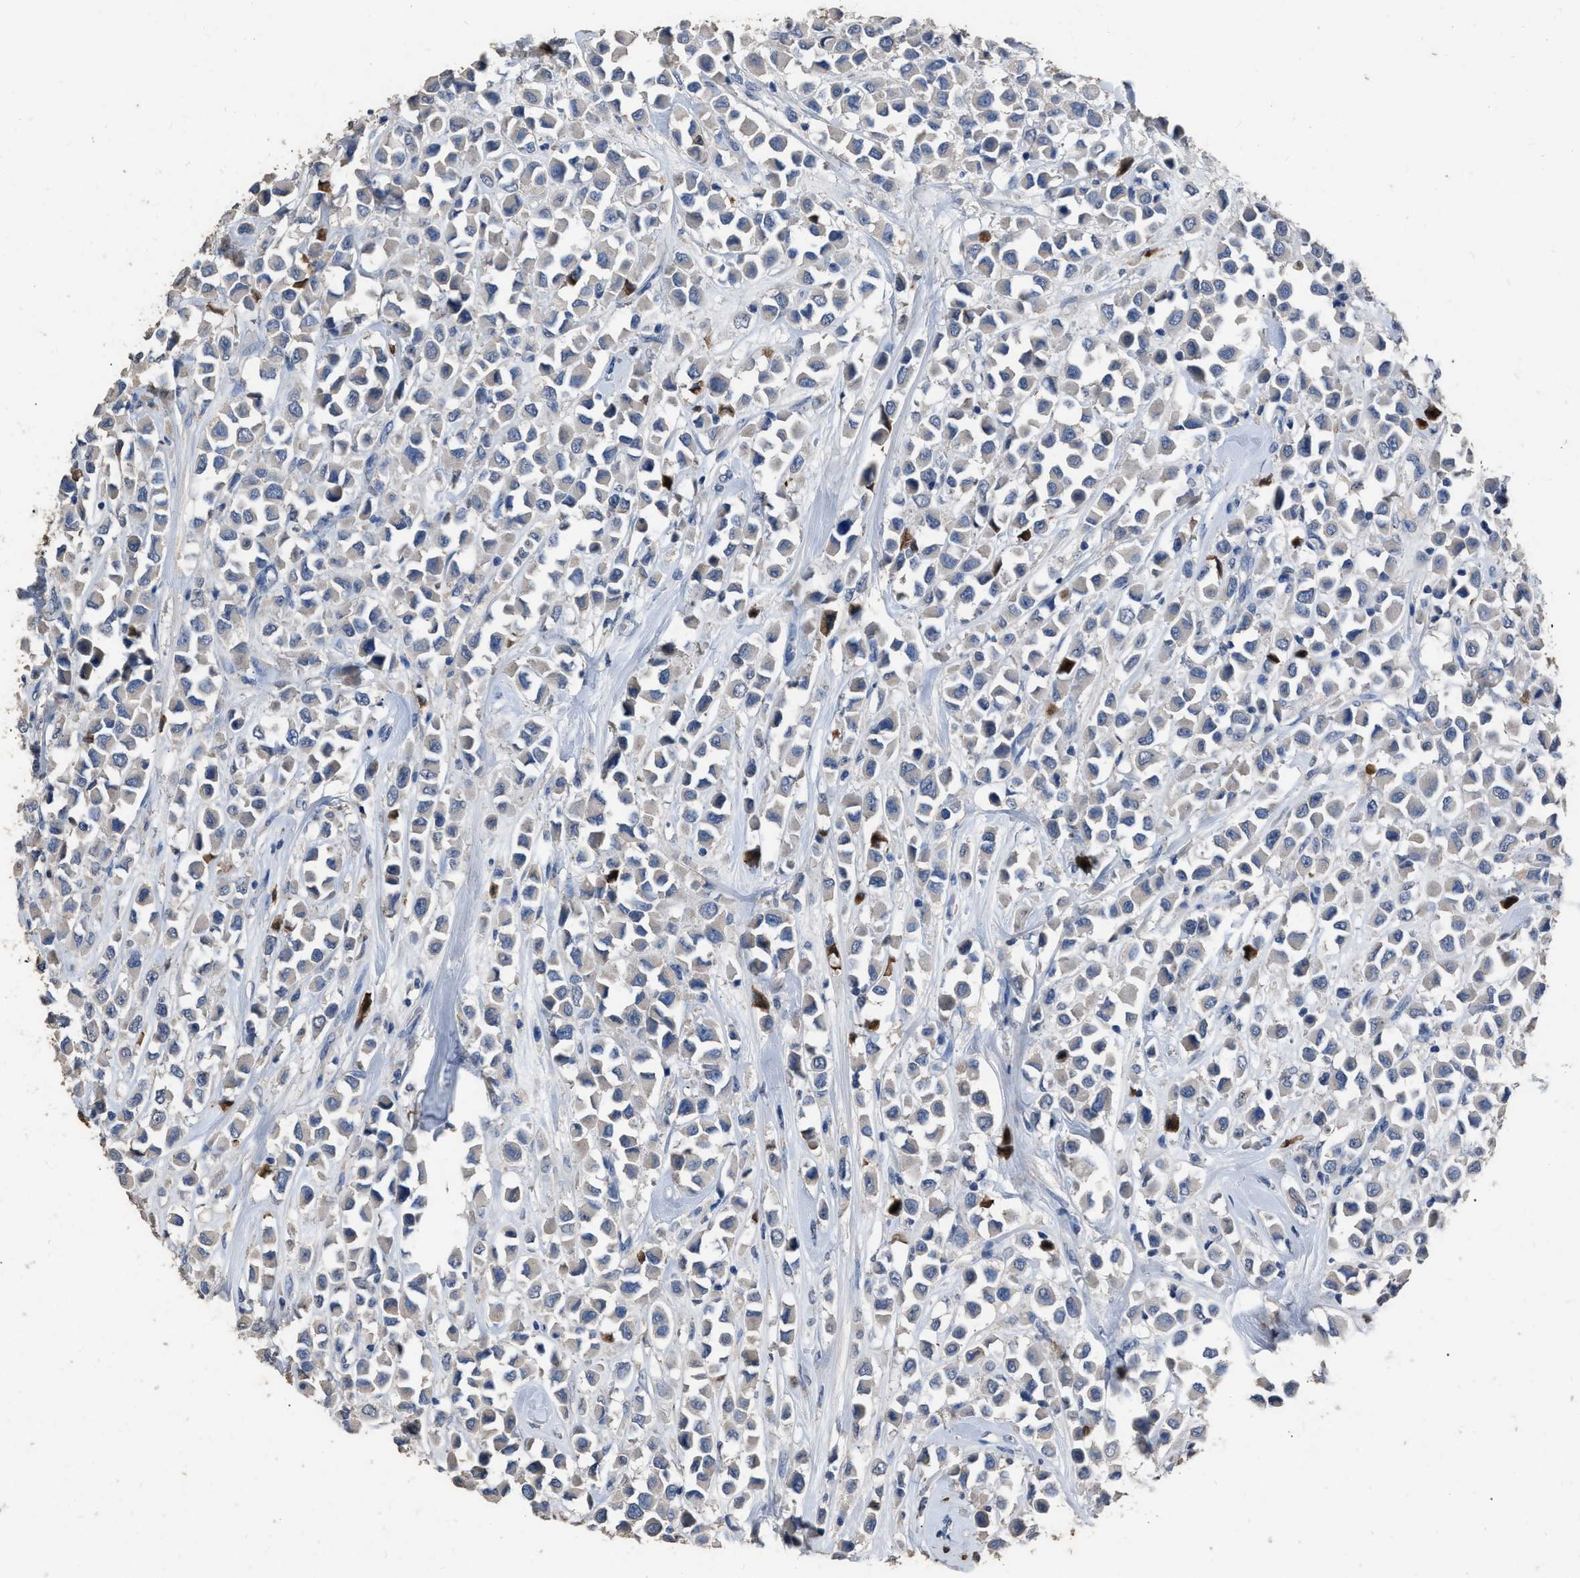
{"staining": {"intensity": "negative", "quantity": "none", "location": "none"}, "tissue": "breast cancer", "cell_type": "Tumor cells", "image_type": "cancer", "snomed": [{"axis": "morphology", "description": "Duct carcinoma"}, {"axis": "topography", "description": "Breast"}], "caption": "Human breast intraductal carcinoma stained for a protein using immunohistochemistry (IHC) shows no expression in tumor cells.", "gene": "HABP2", "patient": {"sex": "female", "age": 61}}